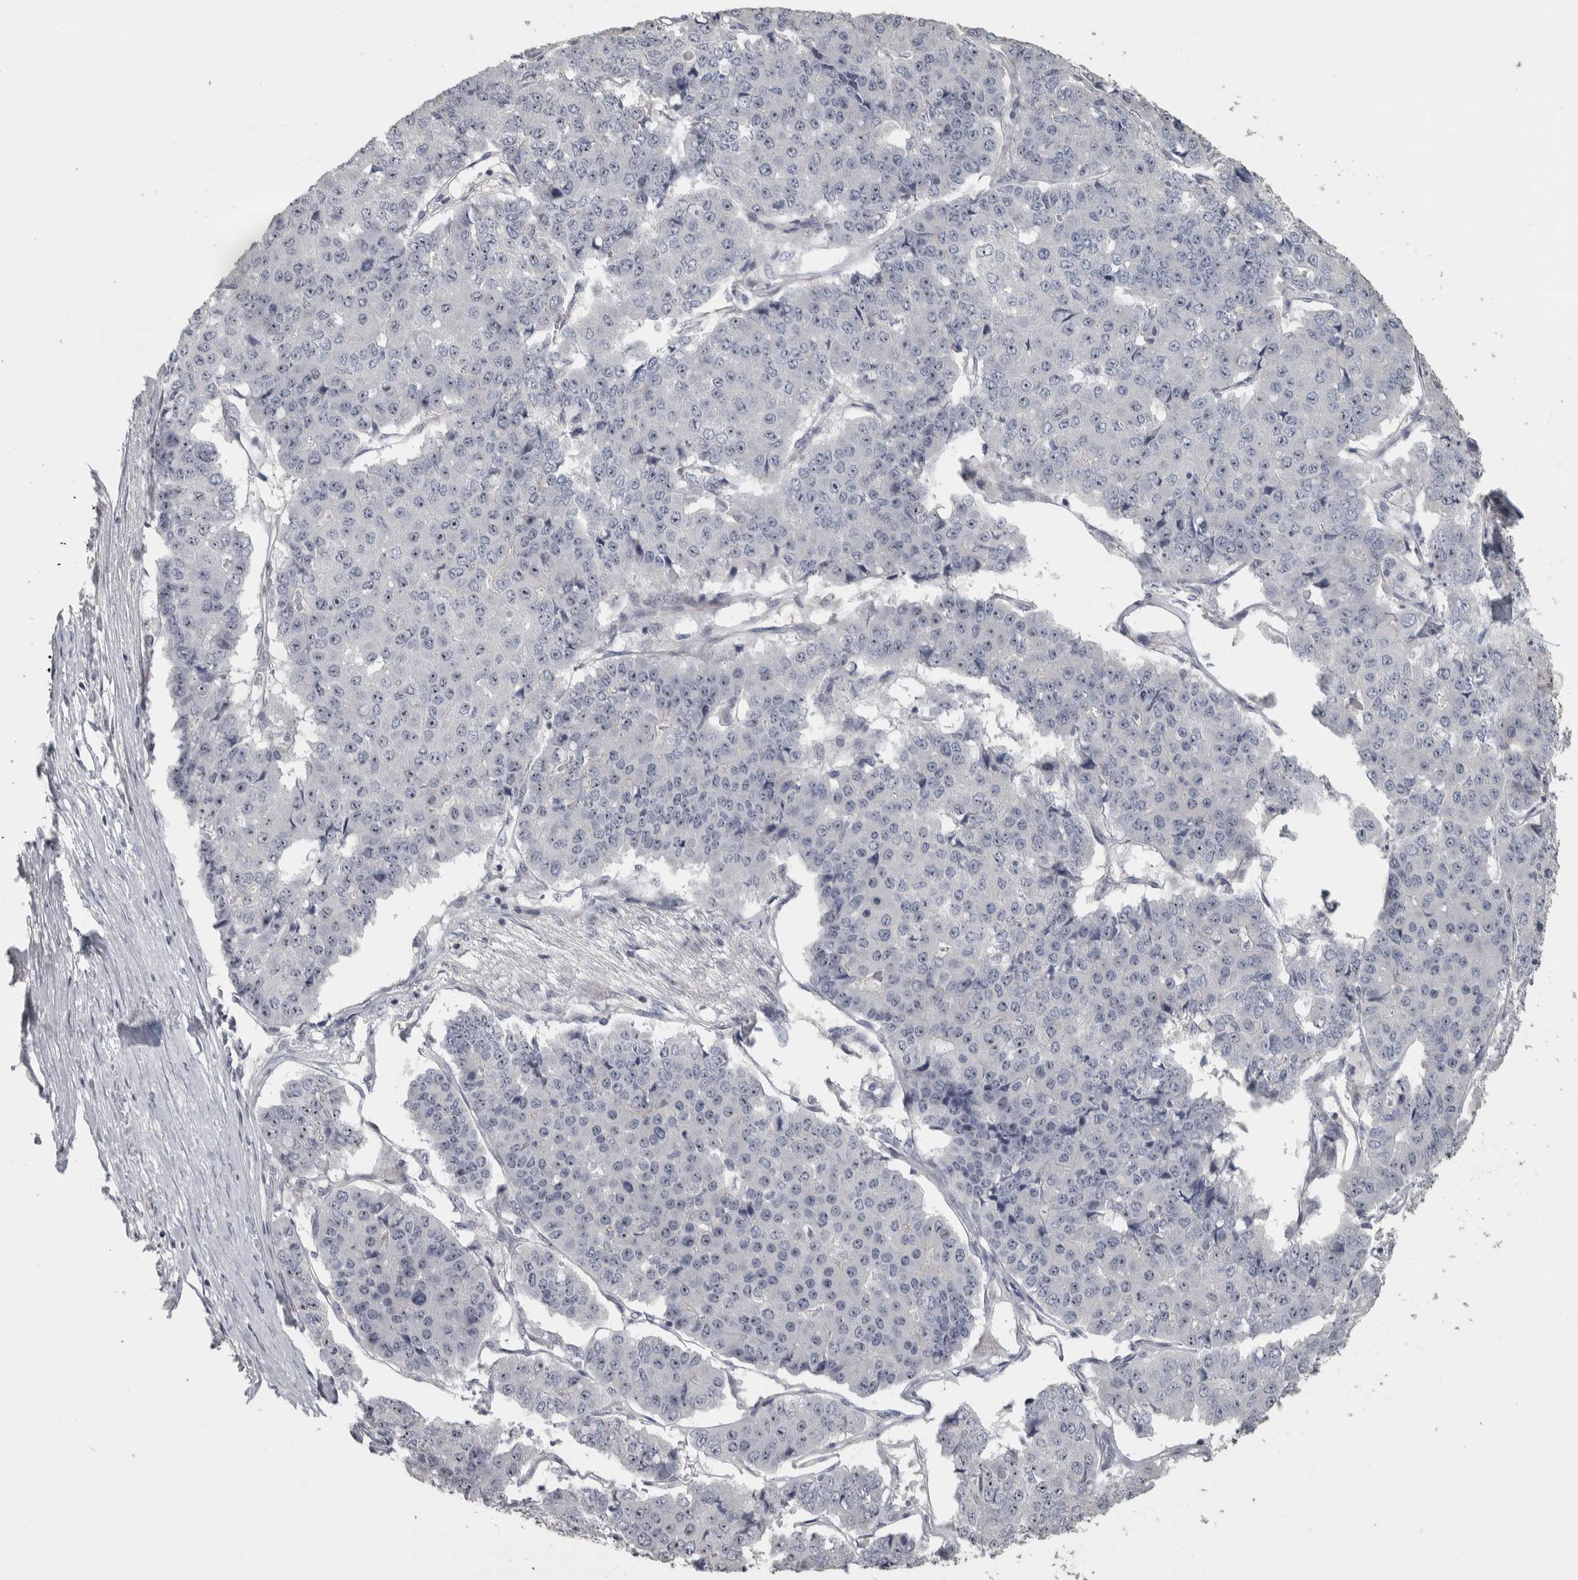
{"staining": {"intensity": "weak", "quantity": "<25%", "location": "nuclear"}, "tissue": "pancreatic cancer", "cell_type": "Tumor cells", "image_type": "cancer", "snomed": [{"axis": "morphology", "description": "Adenocarcinoma, NOS"}, {"axis": "topography", "description": "Pancreas"}], "caption": "A histopathology image of human pancreatic cancer is negative for staining in tumor cells. (DAB (3,3'-diaminobenzidine) immunohistochemistry, high magnification).", "gene": "DCAF10", "patient": {"sex": "male", "age": 50}}